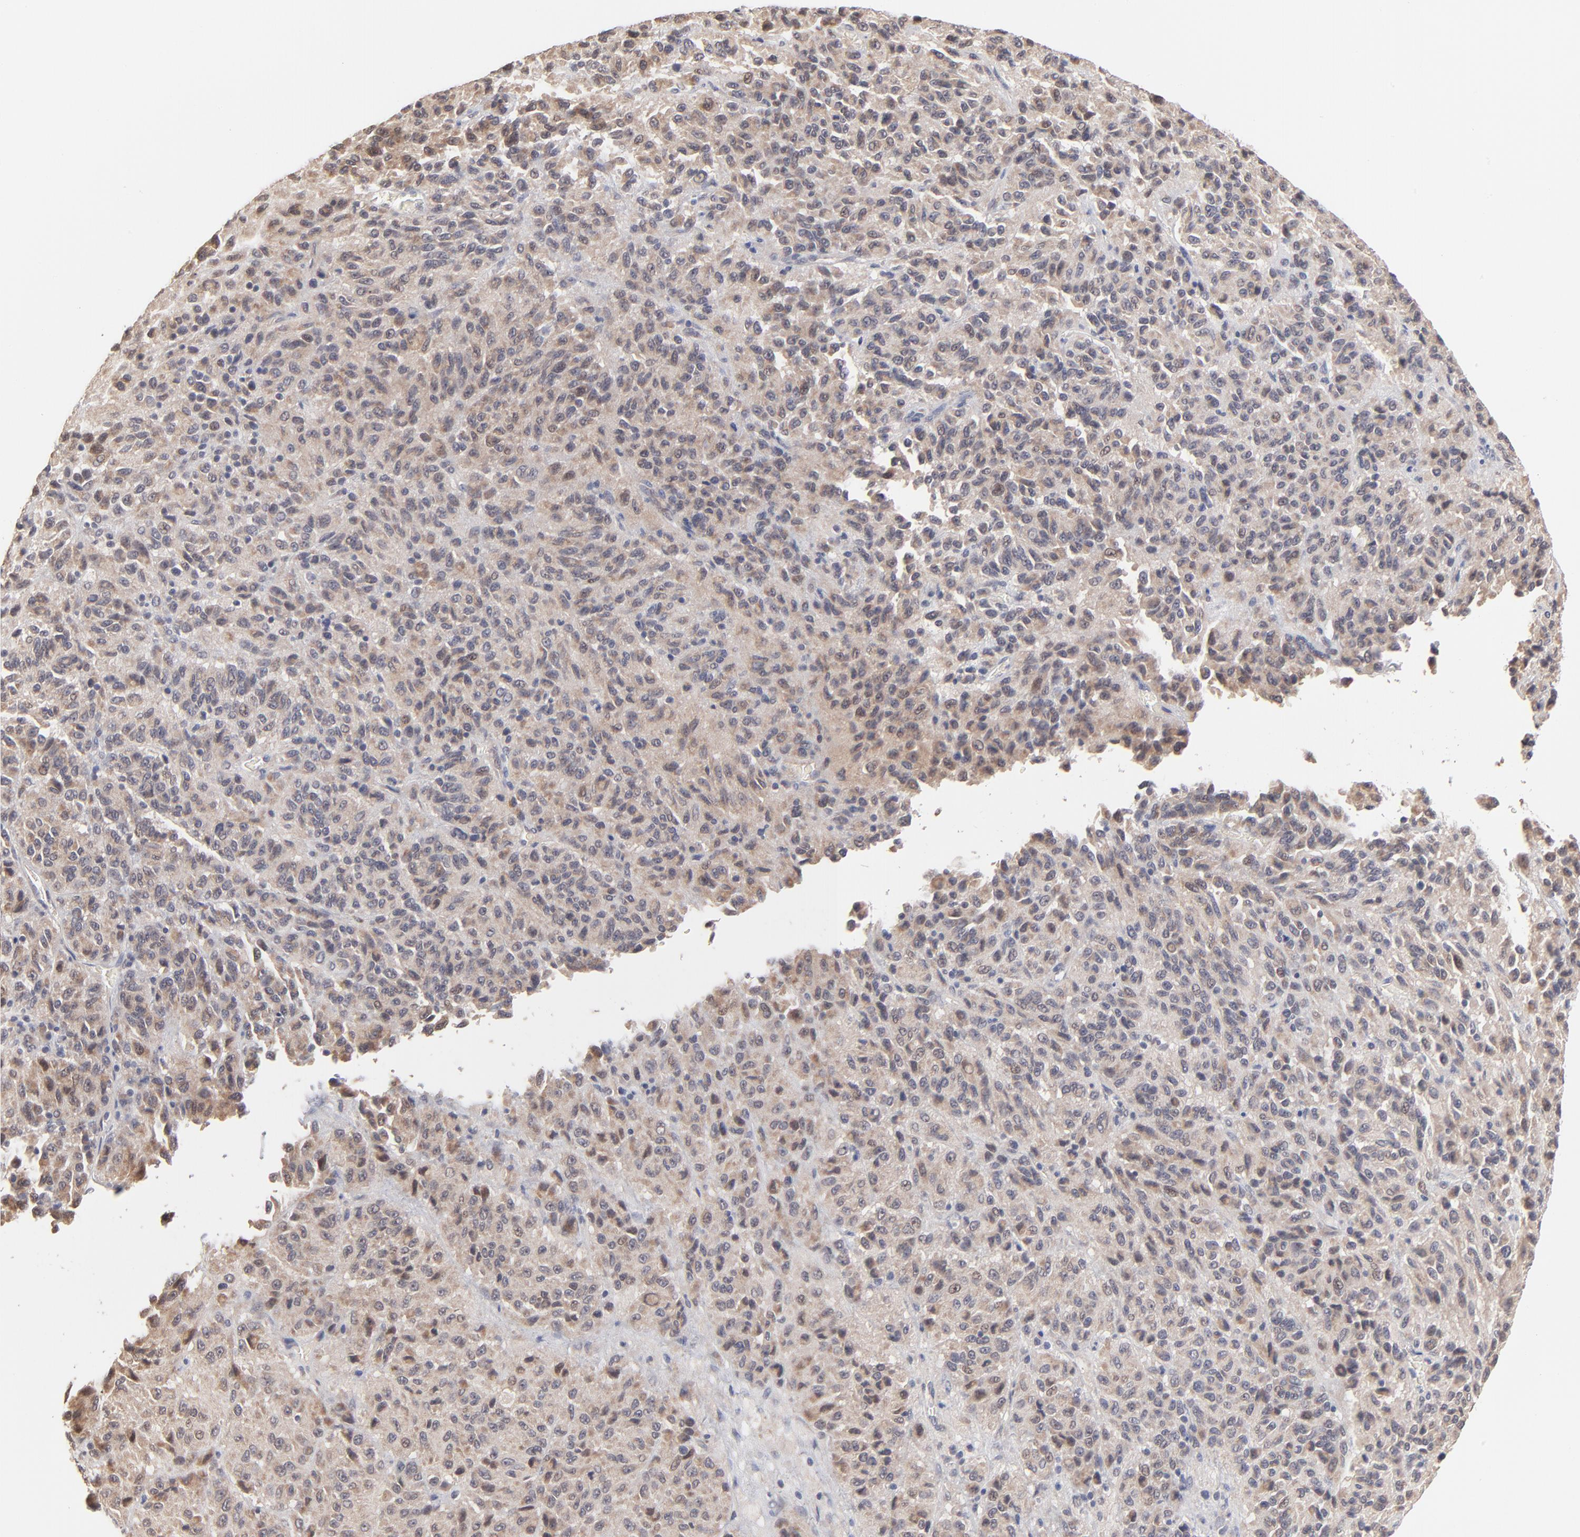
{"staining": {"intensity": "weak", "quantity": "25%-75%", "location": "cytoplasmic/membranous,nuclear"}, "tissue": "melanoma", "cell_type": "Tumor cells", "image_type": "cancer", "snomed": [{"axis": "morphology", "description": "Malignant melanoma, Metastatic site"}, {"axis": "topography", "description": "Lung"}], "caption": "Immunohistochemical staining of malignant melanoma (metastatic site) reveals weak cytoplasmic/membranous and nuclear protein expression in about 25%-75% of tumor cells.", "gene": "MSL2", "patient": {"sex": "male", "age": 64}}